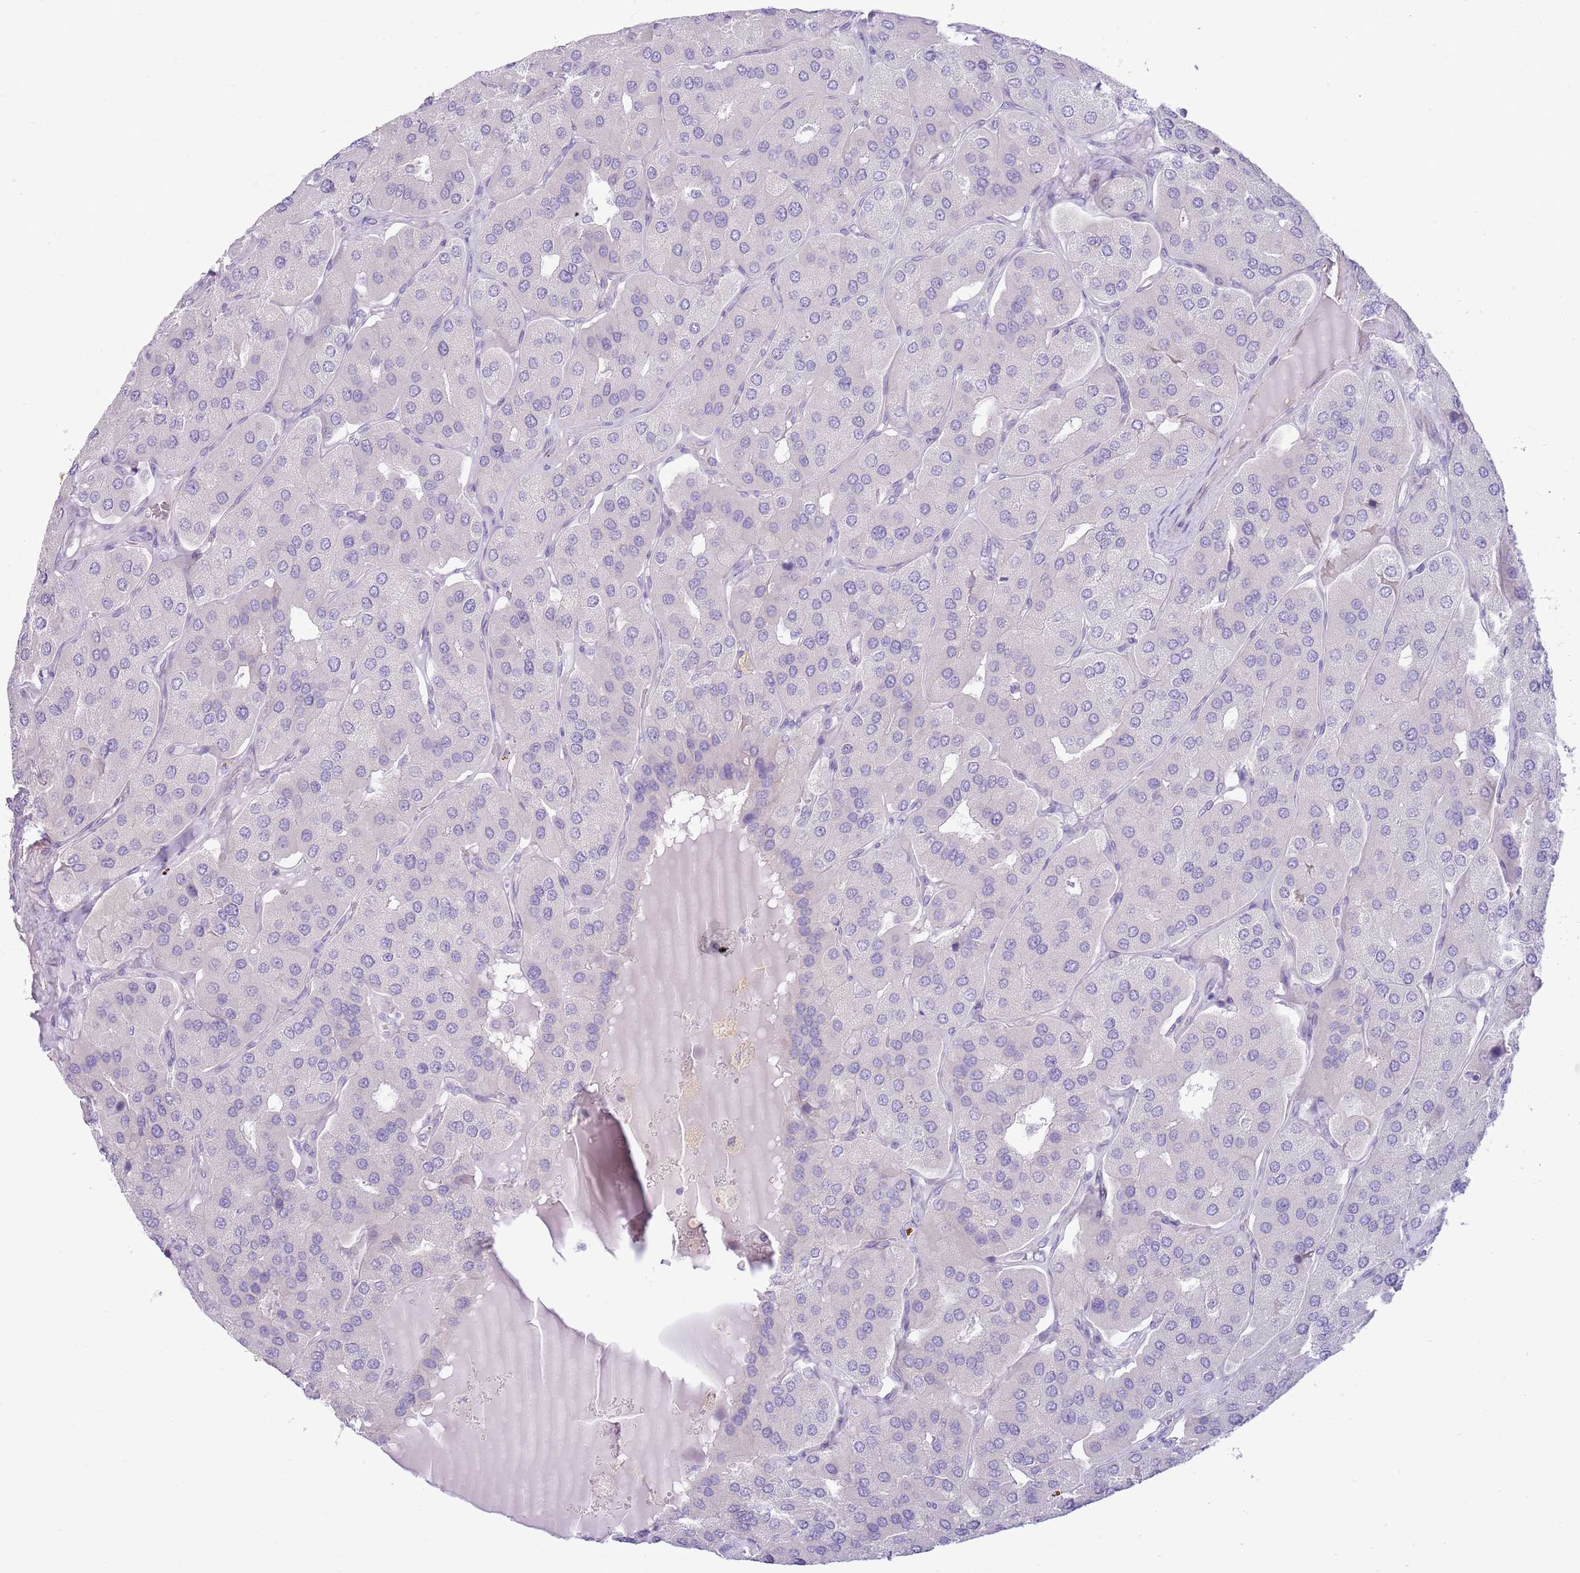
{"staining": {"intensity": "negative", "quantity": "none", "location": "none"}, "tissue": "parathyroid gland", "cell_type": "Glandular cells", "image_type": "normal", "snomed": [{"axis": "morphology", "description": "Normal tissue, NOS"}, {"axis": "morphology", "description": "Adenoma, NOS"}, {"axis": "topography", "description": "Parathyroid gland"}], "caption": "Image shows no protein positivity in glandular cells of benign parathyroid gland.", "gene": "ZC4H2", "patient": {"sex": "female", "age": 86}}